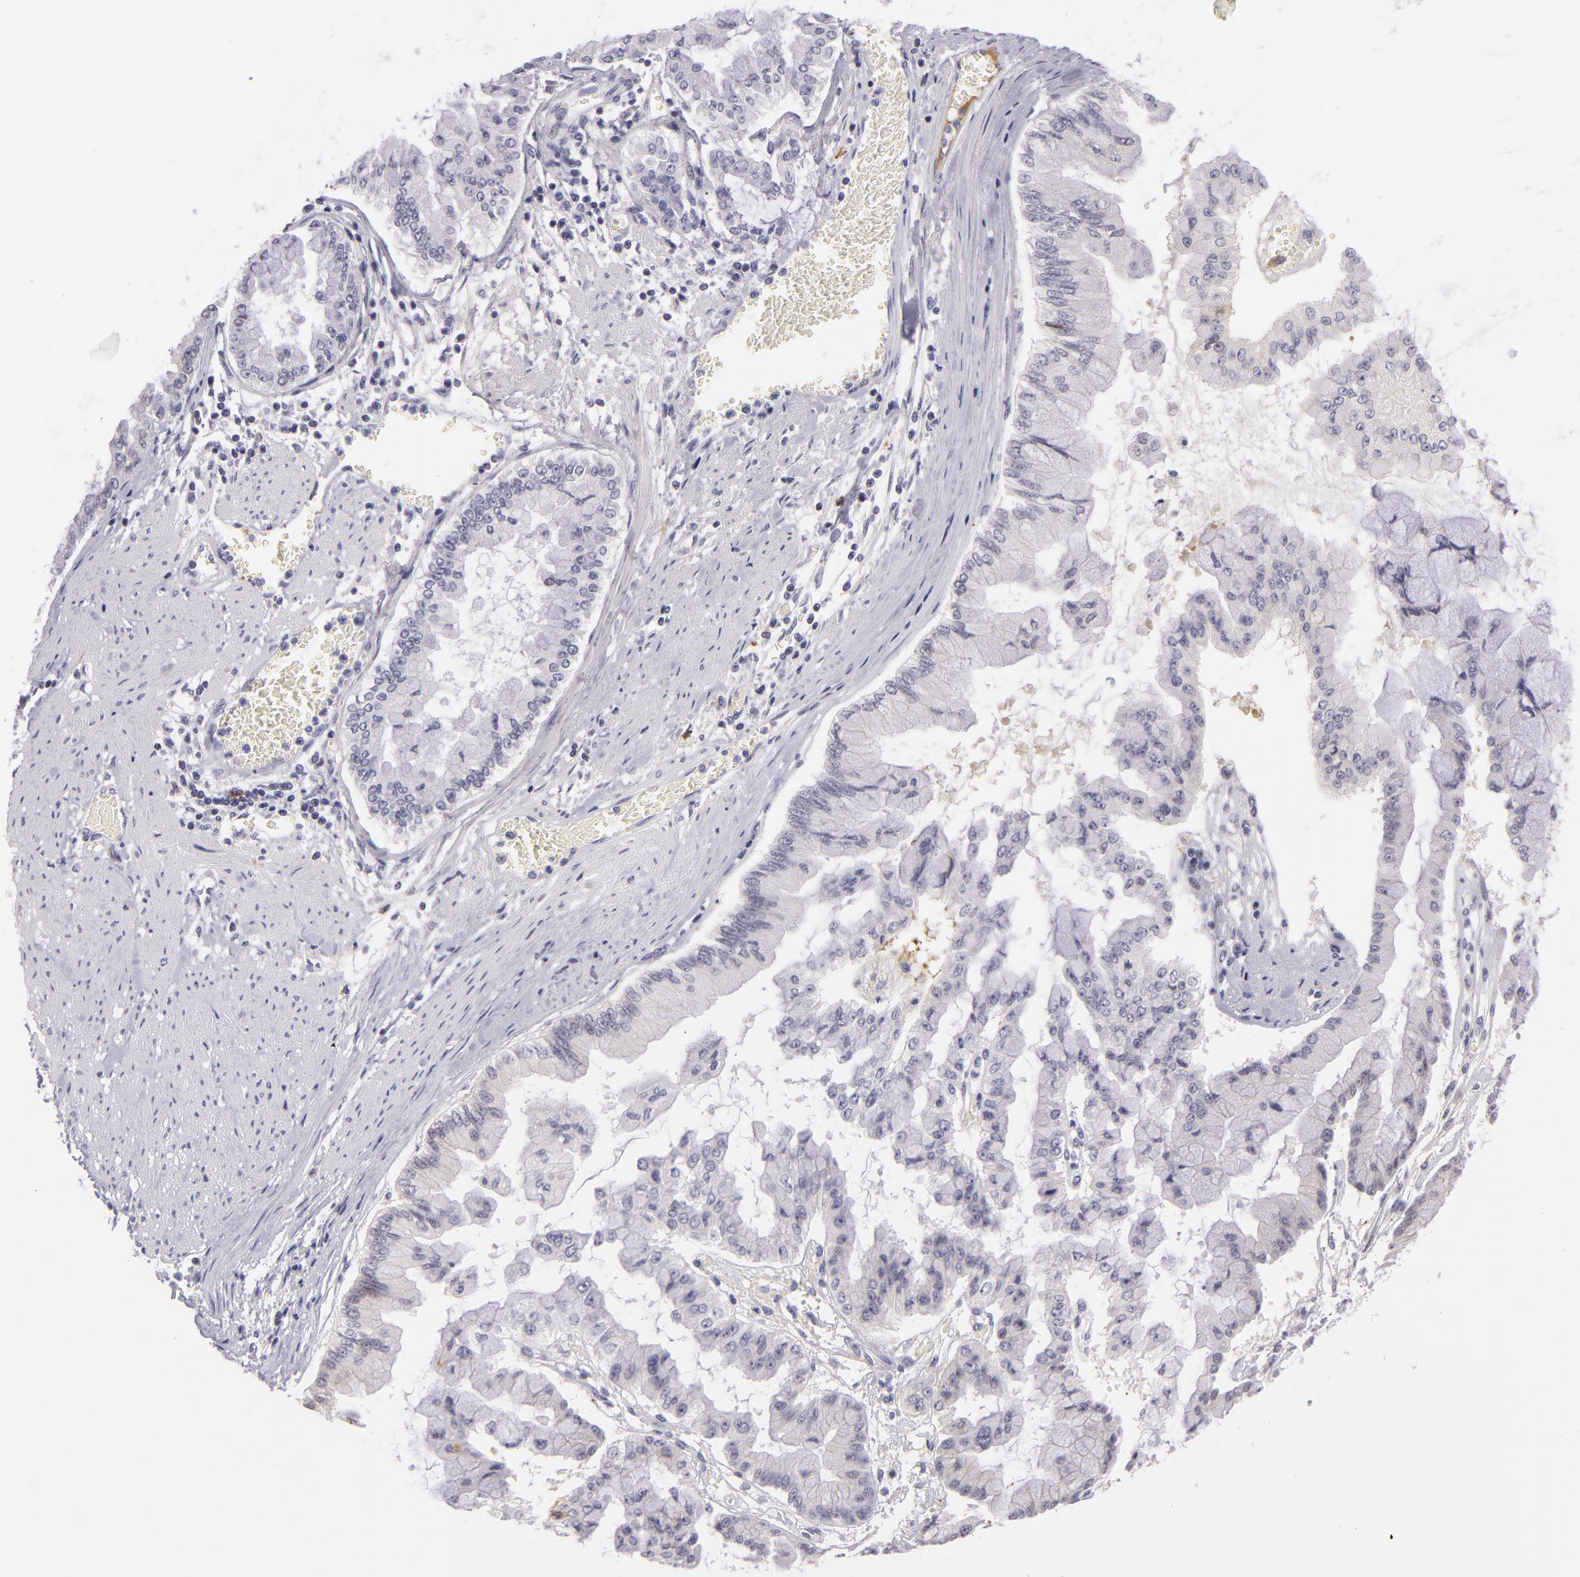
{"staining": {"intensity": "negative", "quantity": "none", "location": "none"}, "tissue": "liver cancer", "cell_type": "Tumor cells", "image_type": "cancer", "snomed": [{"axis": "morphology", "description": "Cholangiocarcinoma"}, {"axis": "topography", "description": "Liver"}], "caption": "Immunohistochemistry (IHC) micrograph of human cholangiocarcinoma (liver) stained for a protein (brown), which demonstrates no expression in tumor cells.", "gene": "CTNNB1", "patient": {"sex": "female", "age": 79}}